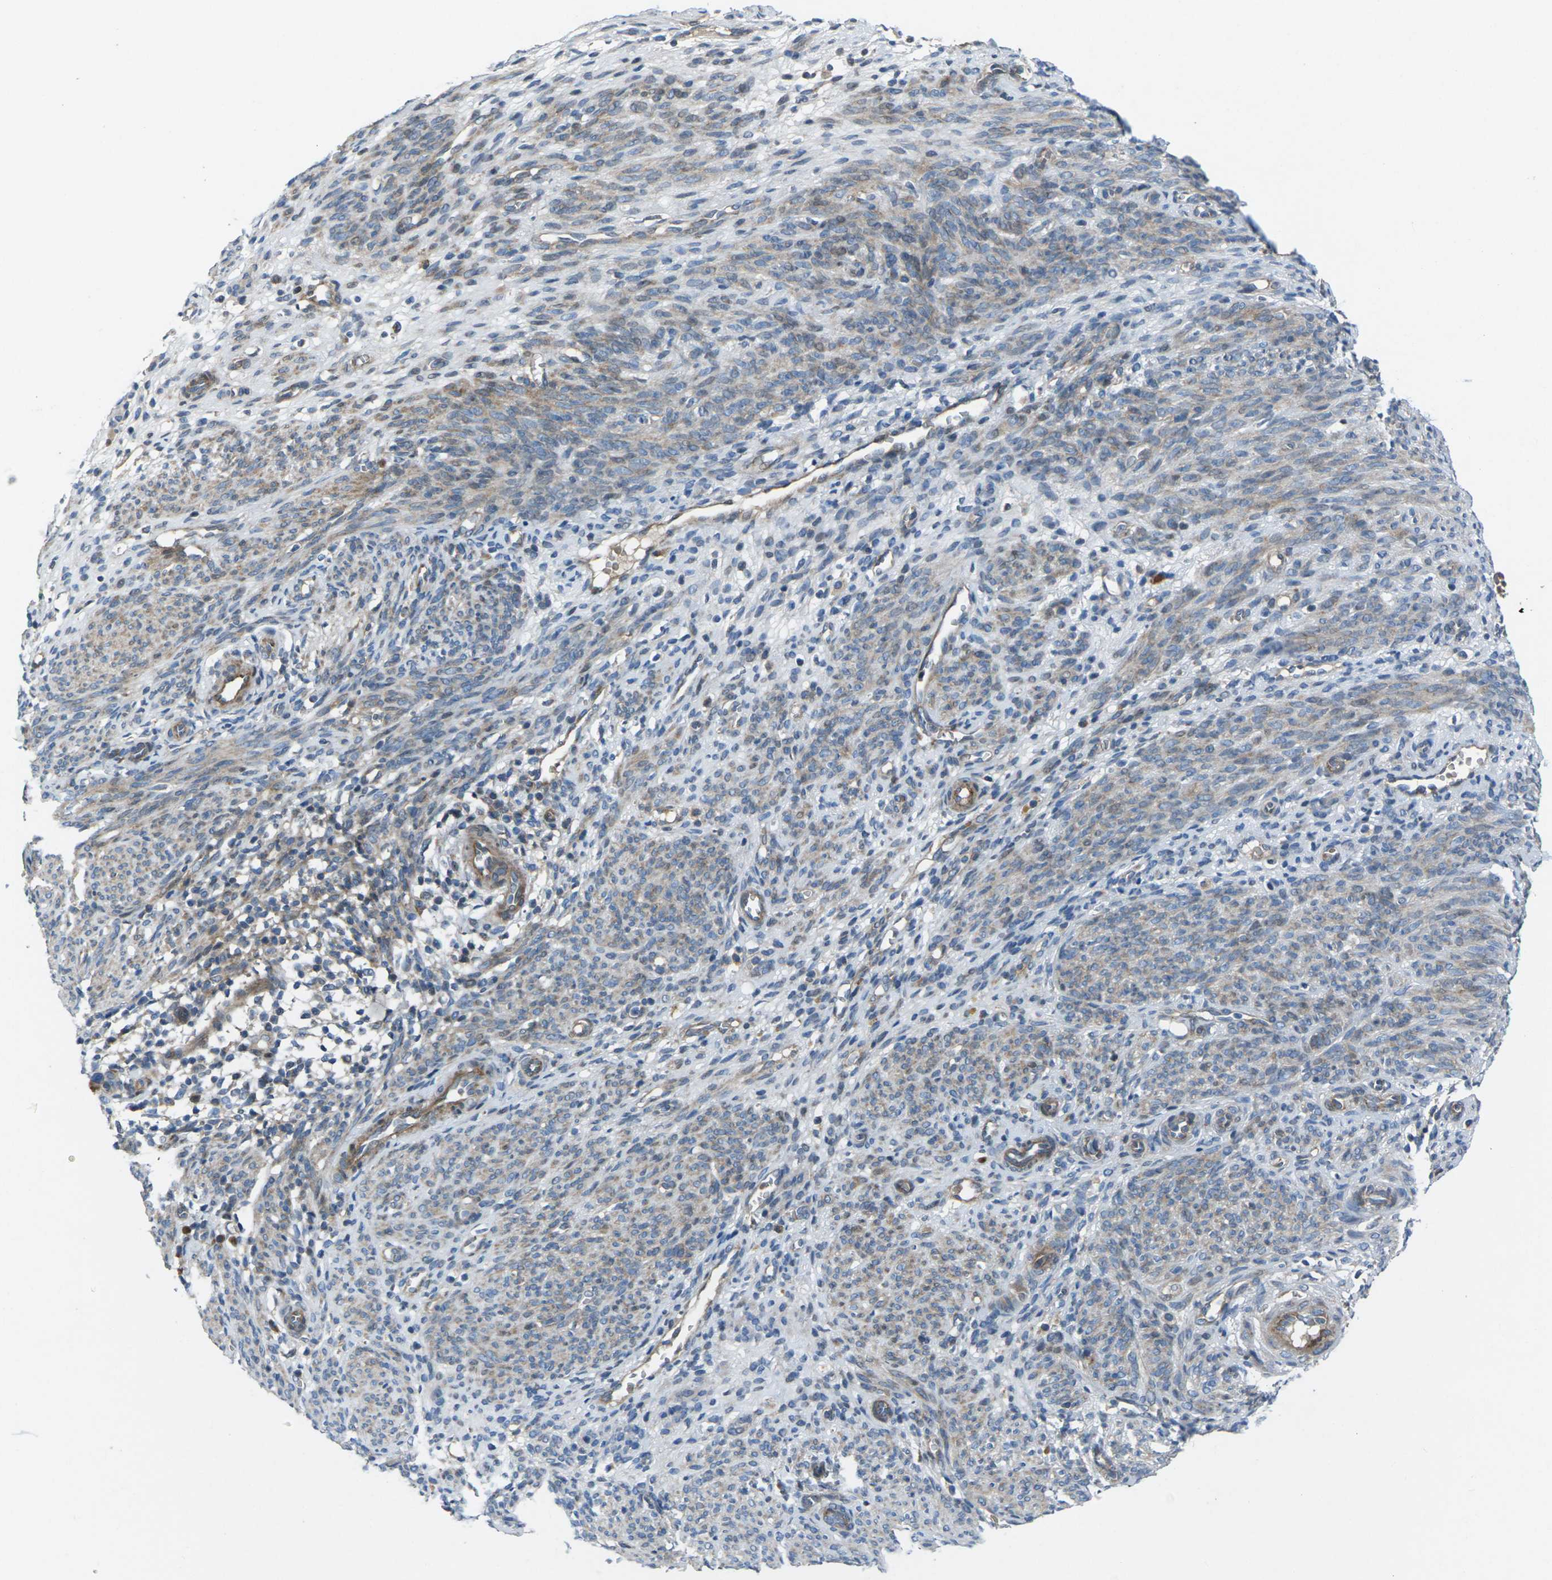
{"staining": {"intensity": "negative", "quantity": "none", "location": "none"}, "tissue": "endometrium", "cell_type": "Cells in endometrial stroma", "image_type": "normal", "snomed": [{"axis": "morphology", "description": "Normal tissue, NOS"}, {"axis": "morphology", "description": "Adenocarcinoma, NOS"}, {"axis": "topography", "description": "Endometrium"}, {"axis": "topography", "description": "Ovary"}], "caption": "Immunohistochemistry (IHC) of unremarkable endometrium shows no staining in cells in endometrial stroma. (Brightfield microscopy of DAB (3,3'-diaminobenzidine) immunohistochemistry (IHC) at high magnification).", "gene": "EDNRA", "patient": {"sex": "female", "age": 68}}